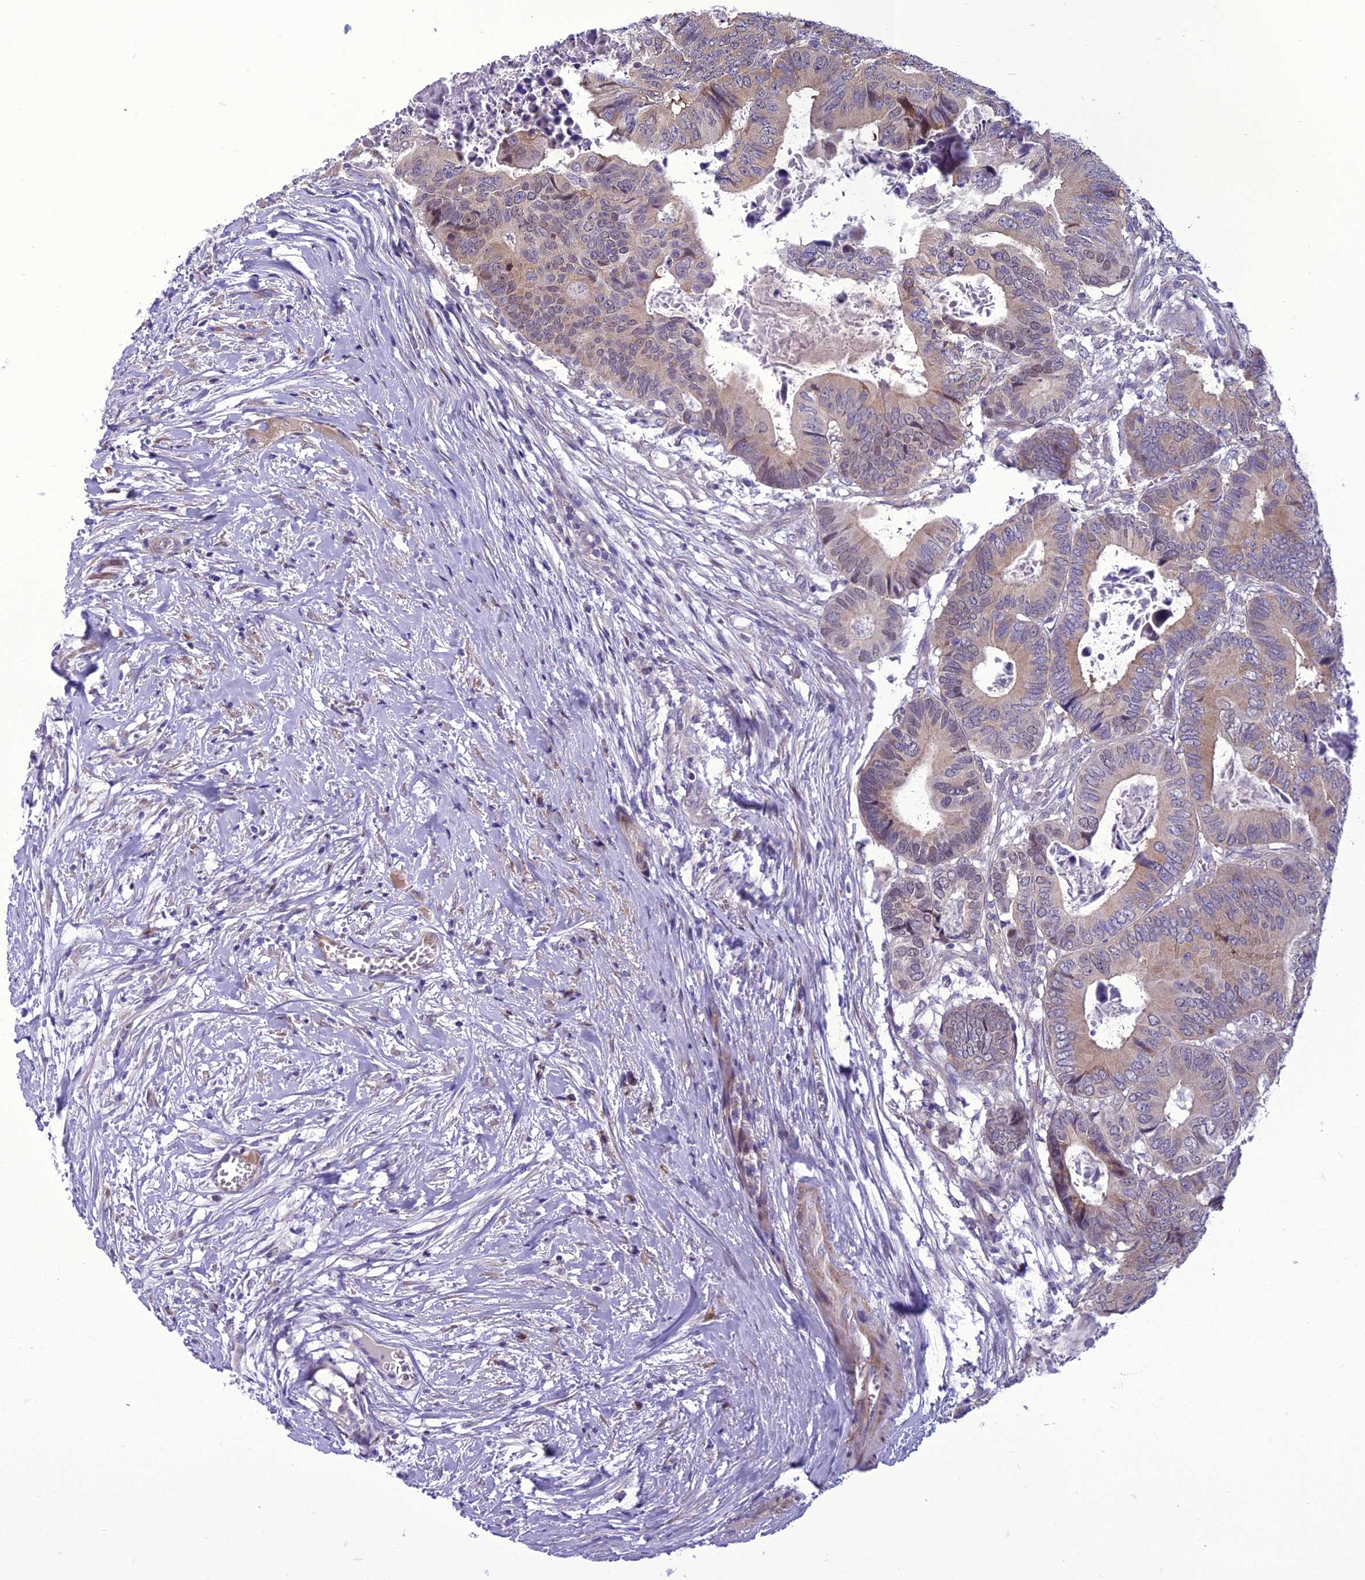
{"staining": {"intensity": "weak", "quantity": "25%-75%", "location": "cytoplasmic/membranous"}, "tissue": "colorectal cancer", "cell_type": "Tumor cells", "image_type": "cancer", "snomed": [{"axis": "morphology", "description": "Adenocarcinoma, NOS"}, {"axis": "topography", "description": "Colon"}], "caption": "Adenocarcinoma (colorectal) stained with a protein marker demonstrates weak staining in tumor cells.", "gene": "GAB4", "patient": {"sex": "male", "age": 85}}